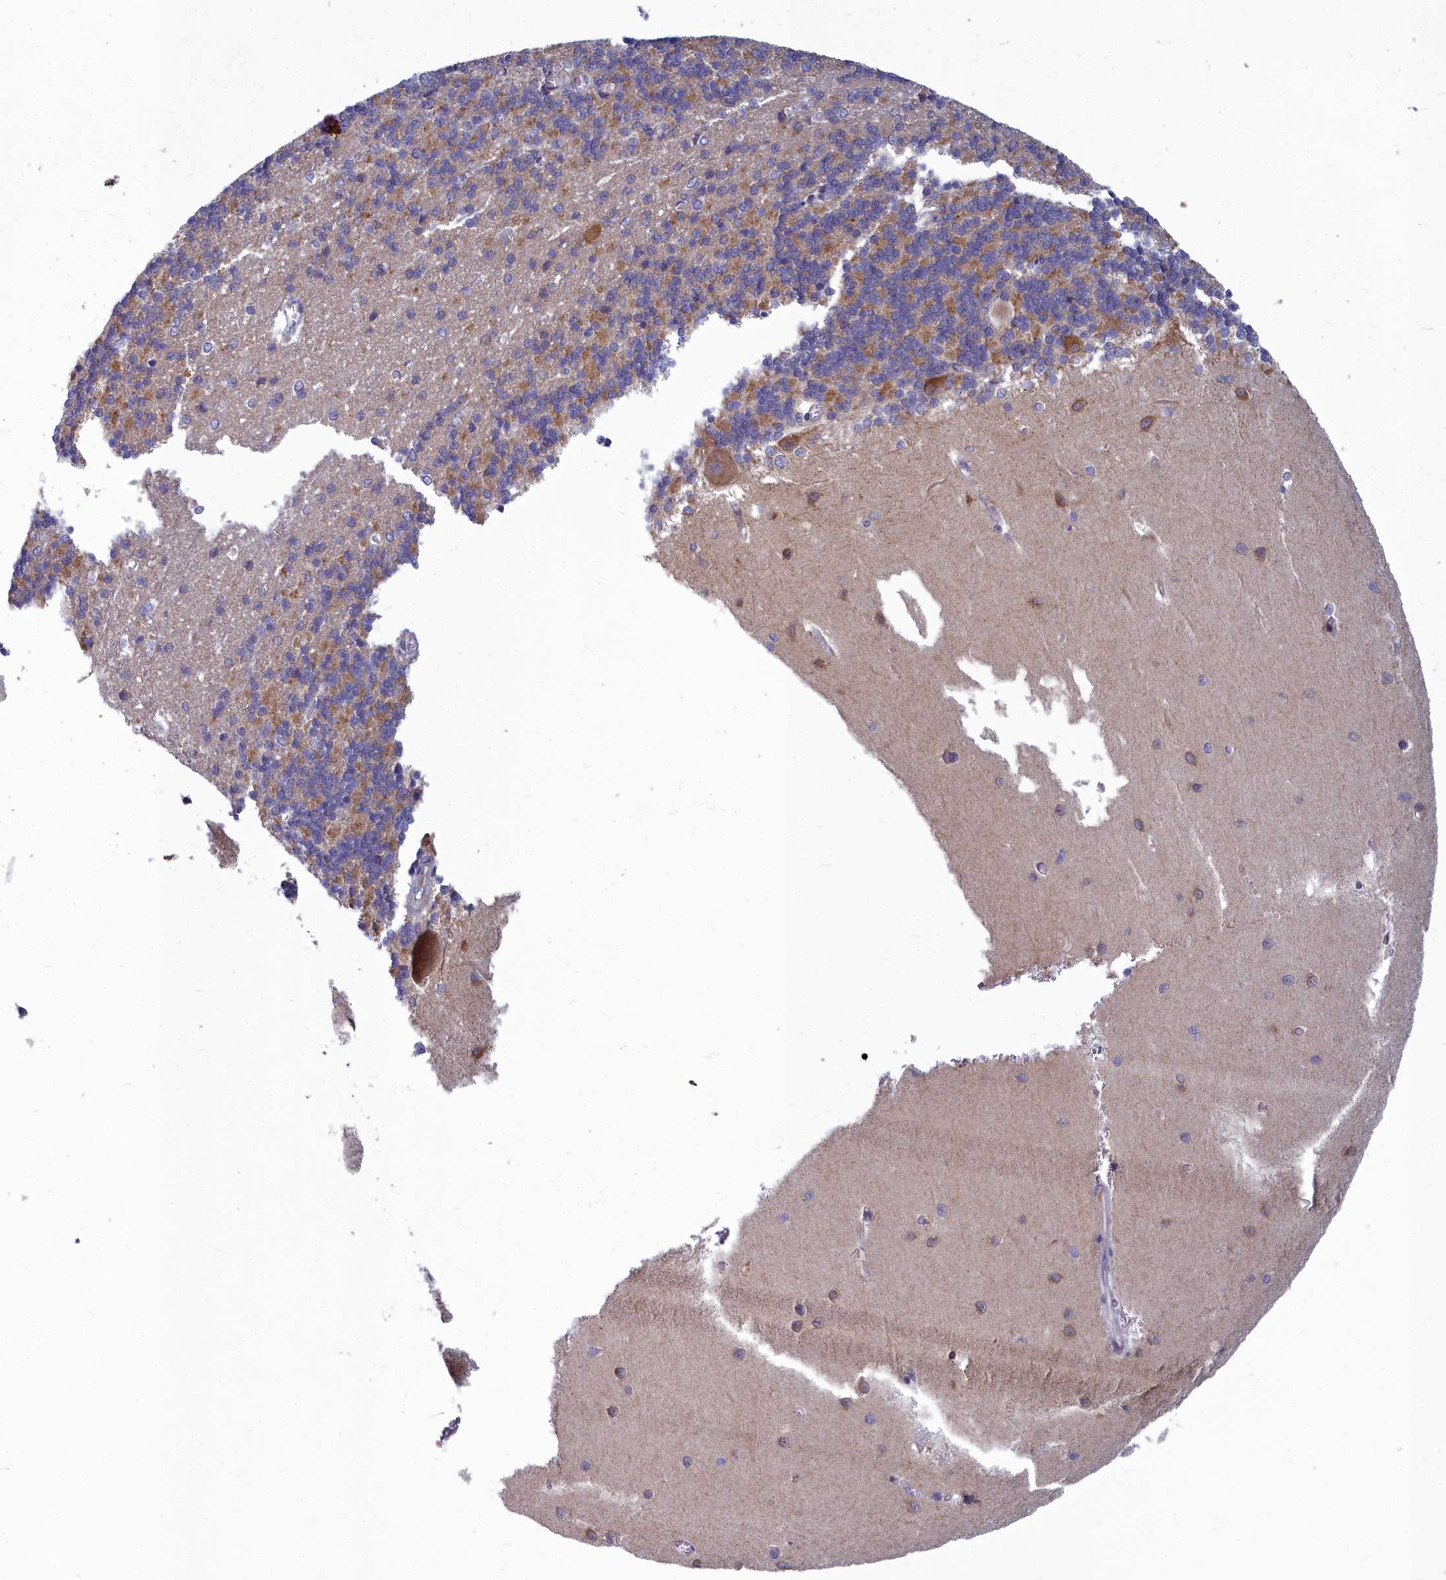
{"staining": {"intensity": "moderate", "quantity": "25%-75%", "location": "cytoplasmic/membranous"}, "tissue": "cerebellum", "cell_type": "Cells in granular layer", "image_type": "normal", "snomed": [{"axis": "morphology", "description": "Normal tissue, NOS"}, {"axis": "topography", "description": "Cerebellum"}], "caption": "Cerebellum stained with DAB immunohistochemistry (IHC) shows medium levels of moderate cytoplasmic/membranous staining in approximately 25%-75% of cells in granular layer. The protein of interest is stained brown, and the nuclei are stained in blue (DAB (3,3'-diaminobenzidine) IHC with brightfield microscopy, high magnification).", "gene": "COX20", "patient": {"sex": "male", "age": 37}}